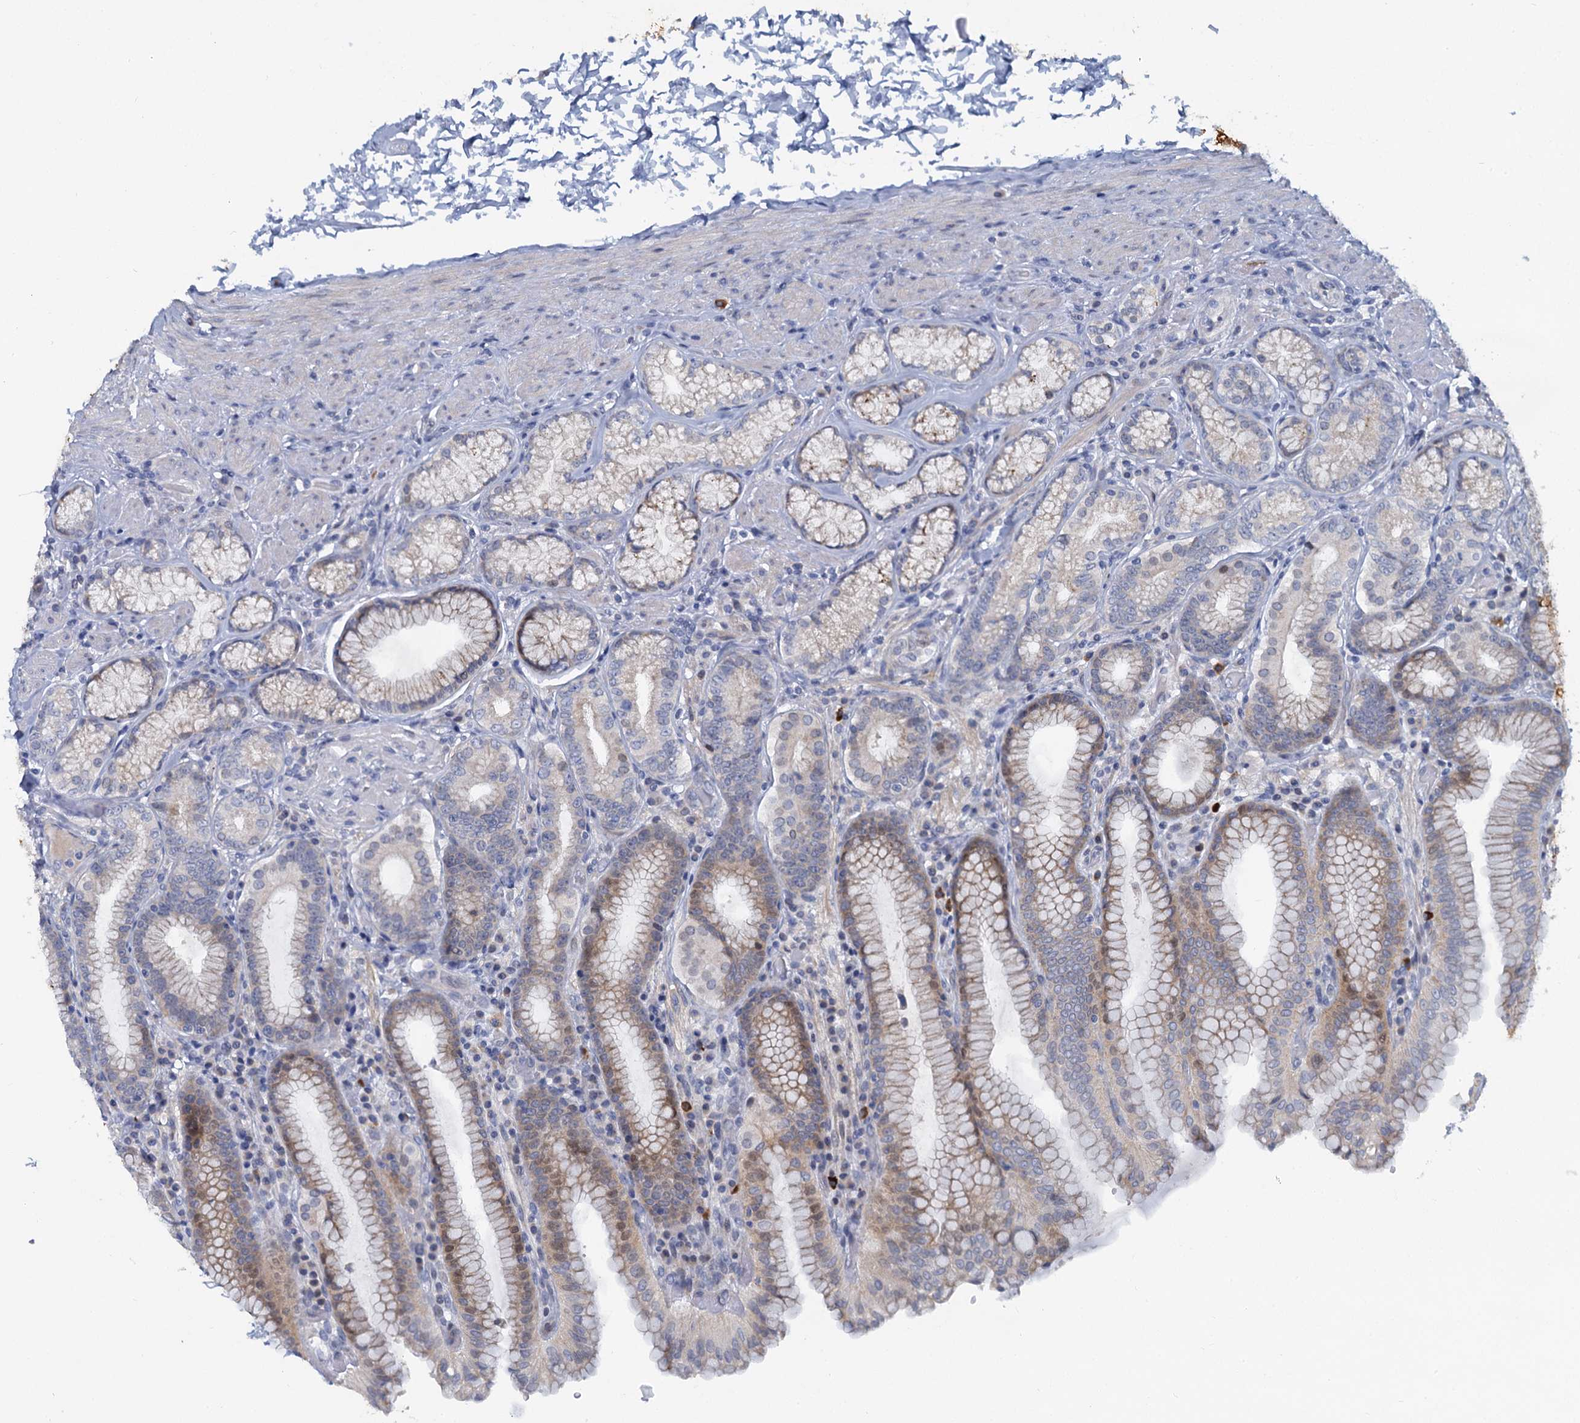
{"staining": {"intensity": "moderate", "quantity": "<25%", "location": "cytoplasmic/membranous,nuclear"}, "tissue": "stomach", "cell_type": "Glandular cells", "image_type": "normal", "snomed": [{"axis": "morphology", "description": "Normal tissue, NOS"}, {"axis": "topography", "description": "Stomach, upper"}, {"axis": "topography", "description": "Stomach, lower"}], "caption": "Immunohistochemical staining of normal human stomach exhibits <25% levels of moderate cytoplasmic/membranous,nuclear protein staining in about <25% of glandular cells. Nuclei are stained in blue.", "gene": "ACRBP", "patient": {"sex": "female", "age": 76}}